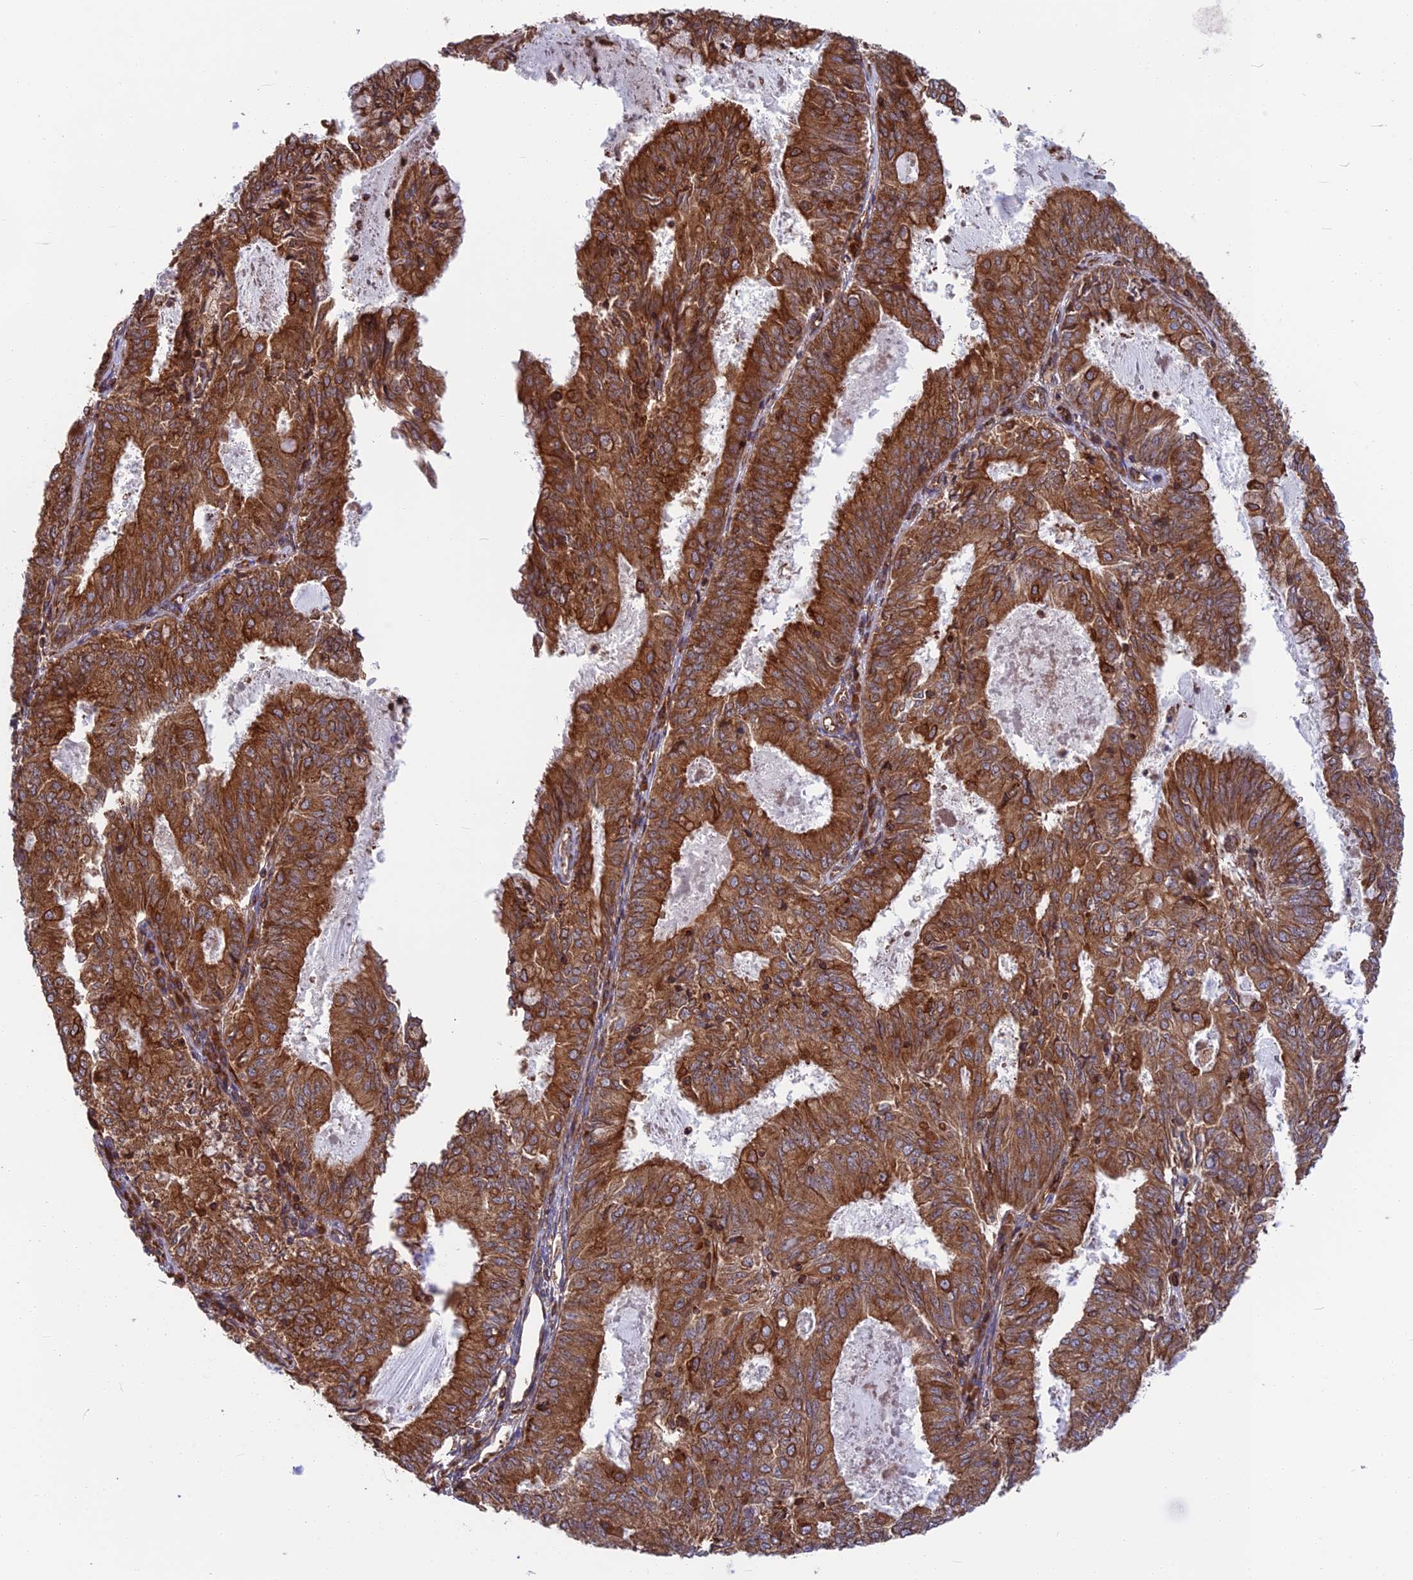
{"staining": {"intensity": "strong", "quantity": ">75%", "location": "cytoplasmic/membranous"}, "tissue": "endometrial cancer", "cell_type": "Tumor cells", "image_type": "cancer", "snomed": [{"axis": "morphology", "description": "Adenocarcinoma, NOS"}, {"axis": "topography", "description": "Endometrium"}], "caption": "Strong cytoplasmic/membranous expression for a protein is seen in about >75% of tumor cells of endometrial cancer (adenocarcinoma) using IHC.", "gene": "WDR1", "patient": {"sex": "female", "age": 57}}